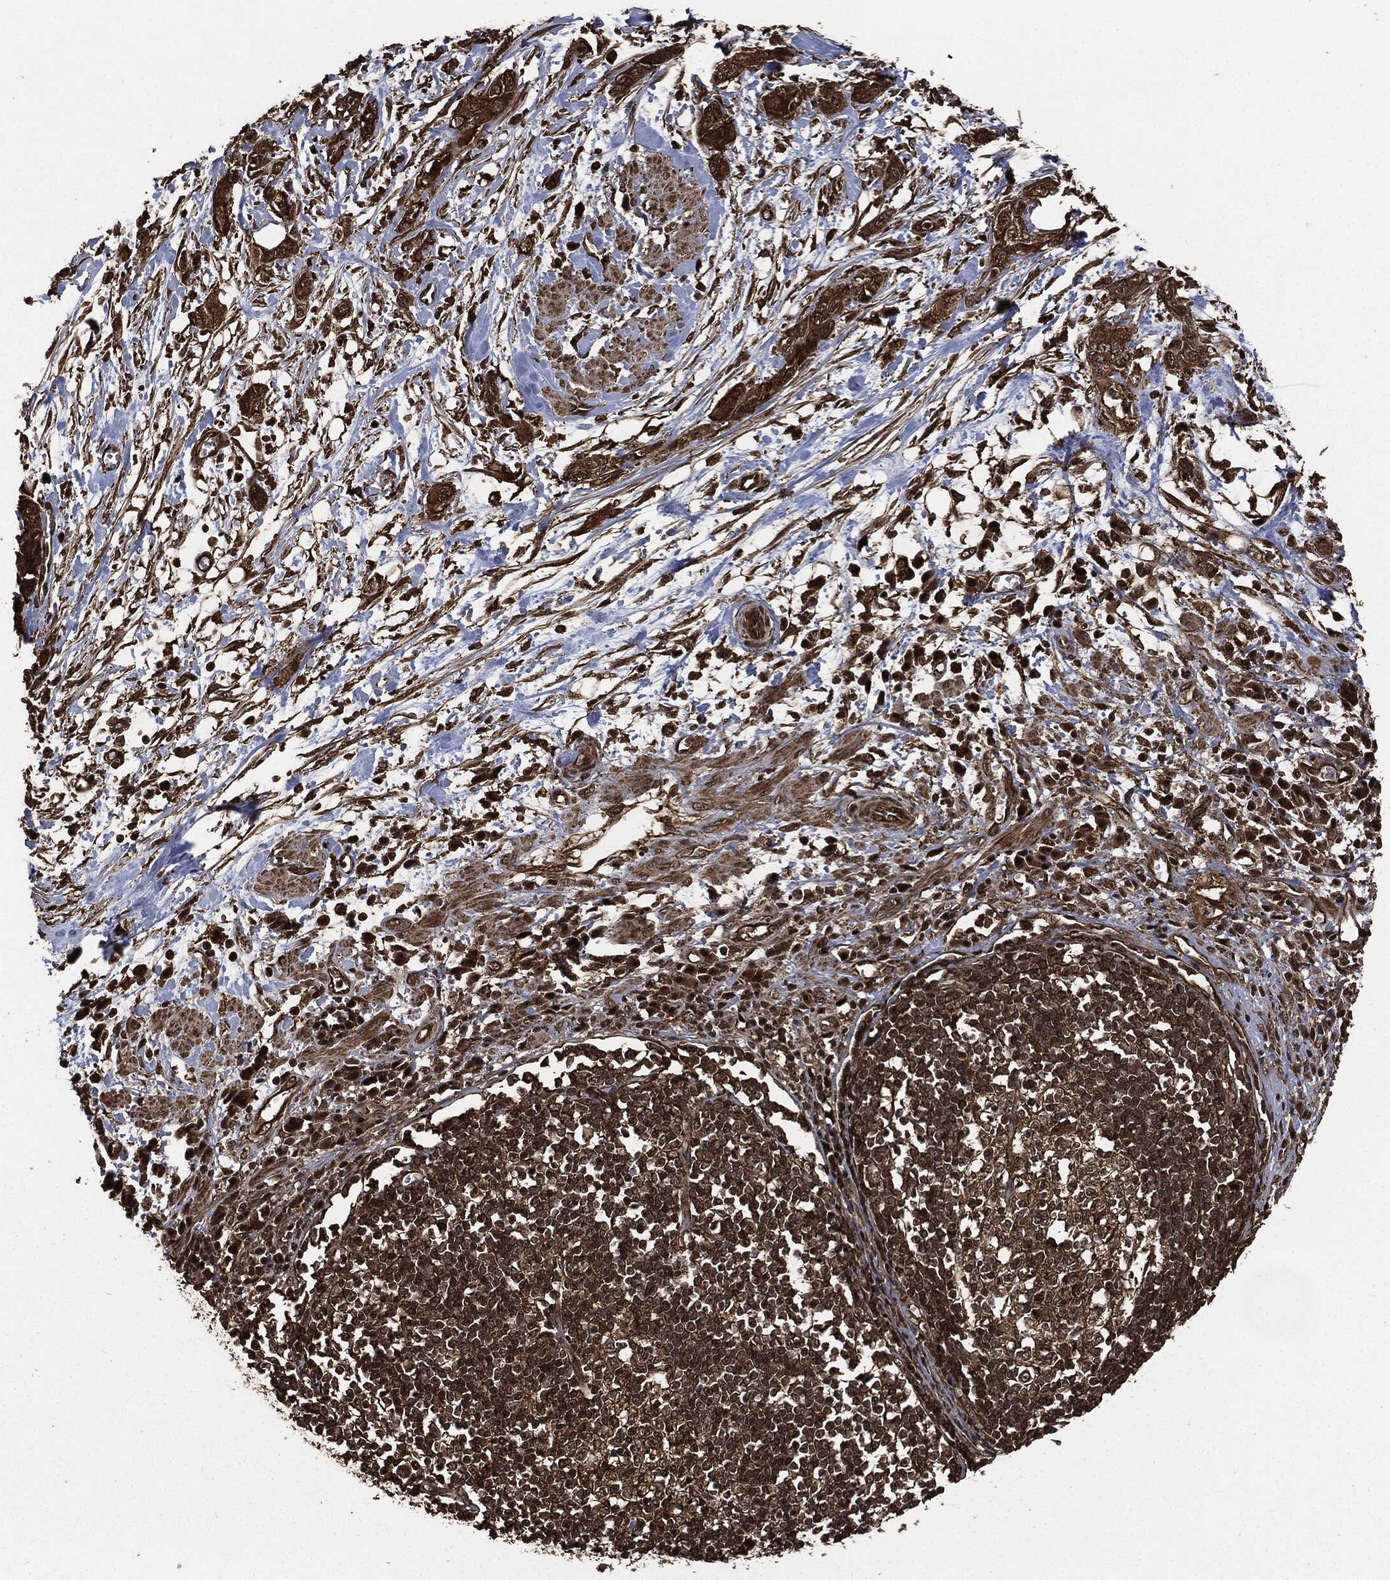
{"staining": {"intensity": "strong", "quantity": ">75%", "location": "cytoplasmic/membranous"}, "tissue": "pancreatic cancer", "cell_type": "Tumor cells", "image_type": "cancer", "snomed": [{"axis": "morphology", "description": "Adenocarcinoma, NOS"}, {"axis": "topography", "description": "Pancreas"}], "caption": "The immunohistochemical stain labels strong cytoplasmic/membranous positivity in tumor cells of pancreatic adenocarcinoma tissue.", "gene": "HRAS", "patient": {"sex": "male", "age": 72}}